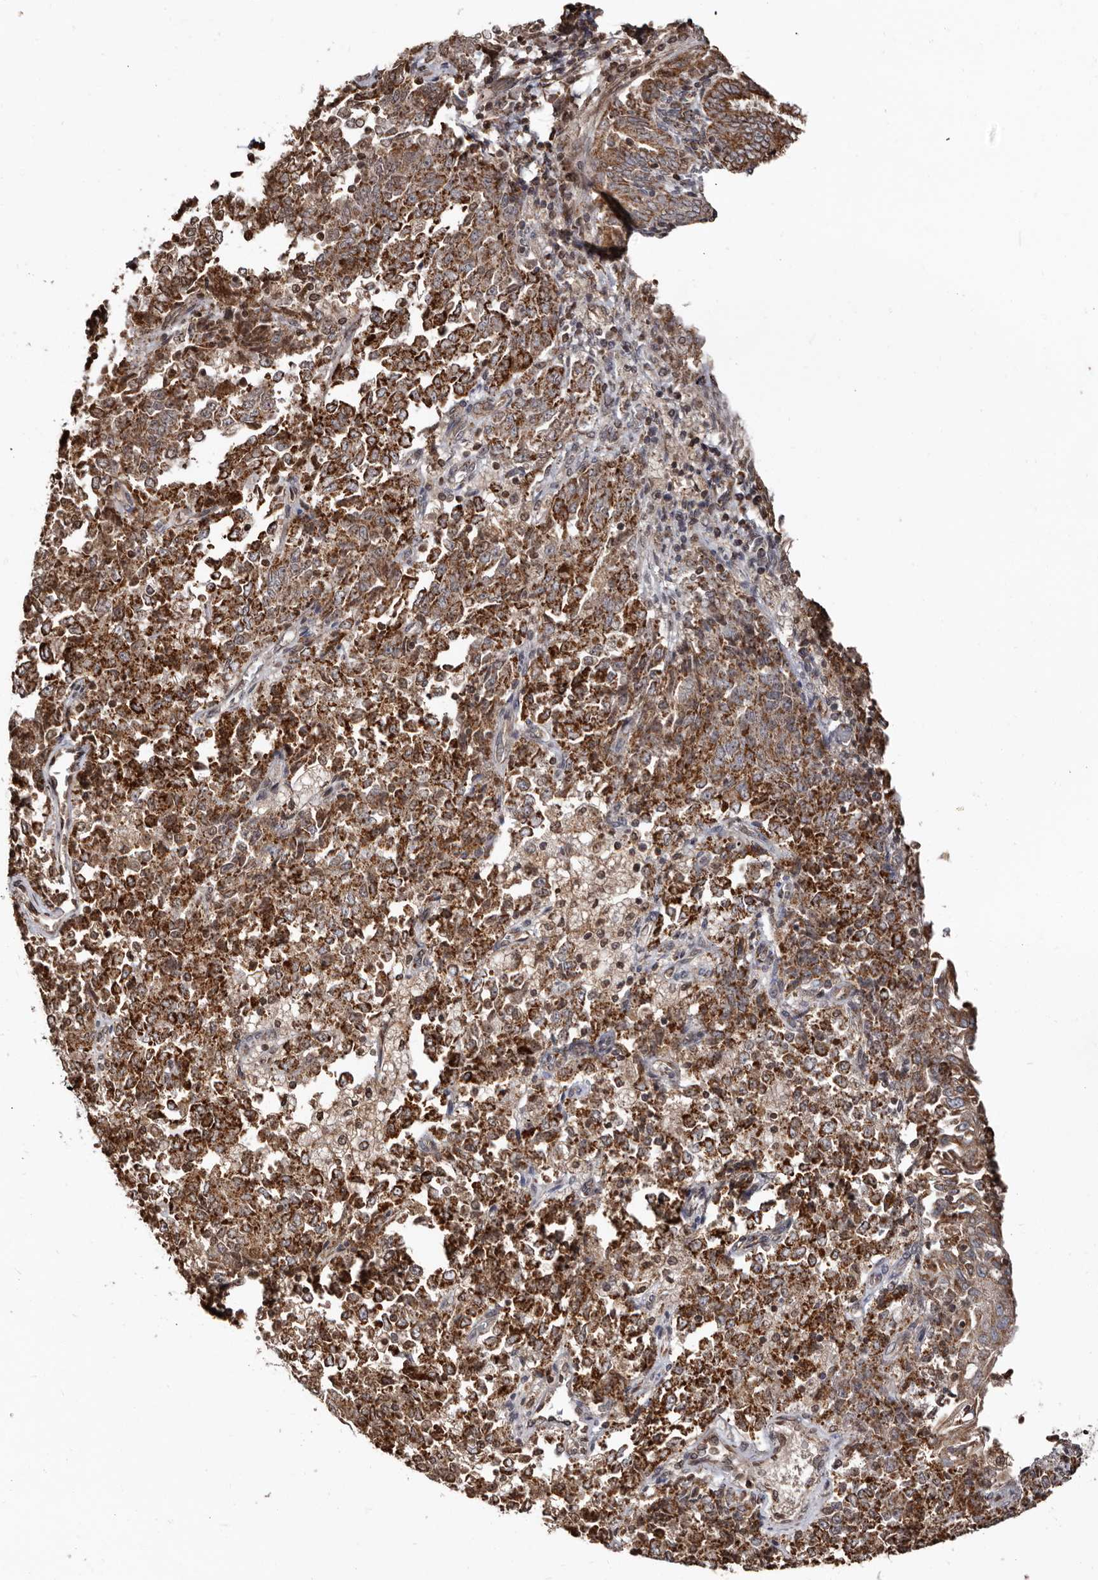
{"staining": {"intensity": "strong", "quantity": ">75%", "location": "cytoplasmic/membranous"}, "tissue": "endometrial cancer", "cell_type": "Tumor cells", "image_type": "cancer", "snomed": [{"axis": "morphology", "description": "Adenocarcinoma, NOS"}, {"axis": "topography", "description": "Endometrium"}], "caption": "Strong cytoplasmic/membranous positivity is present in approximately >75% of tumor cells in endometrial cancer (adenocarcinoma).", "gene": "CCDC190", "patient": {"sex": "female", "age": 80}}